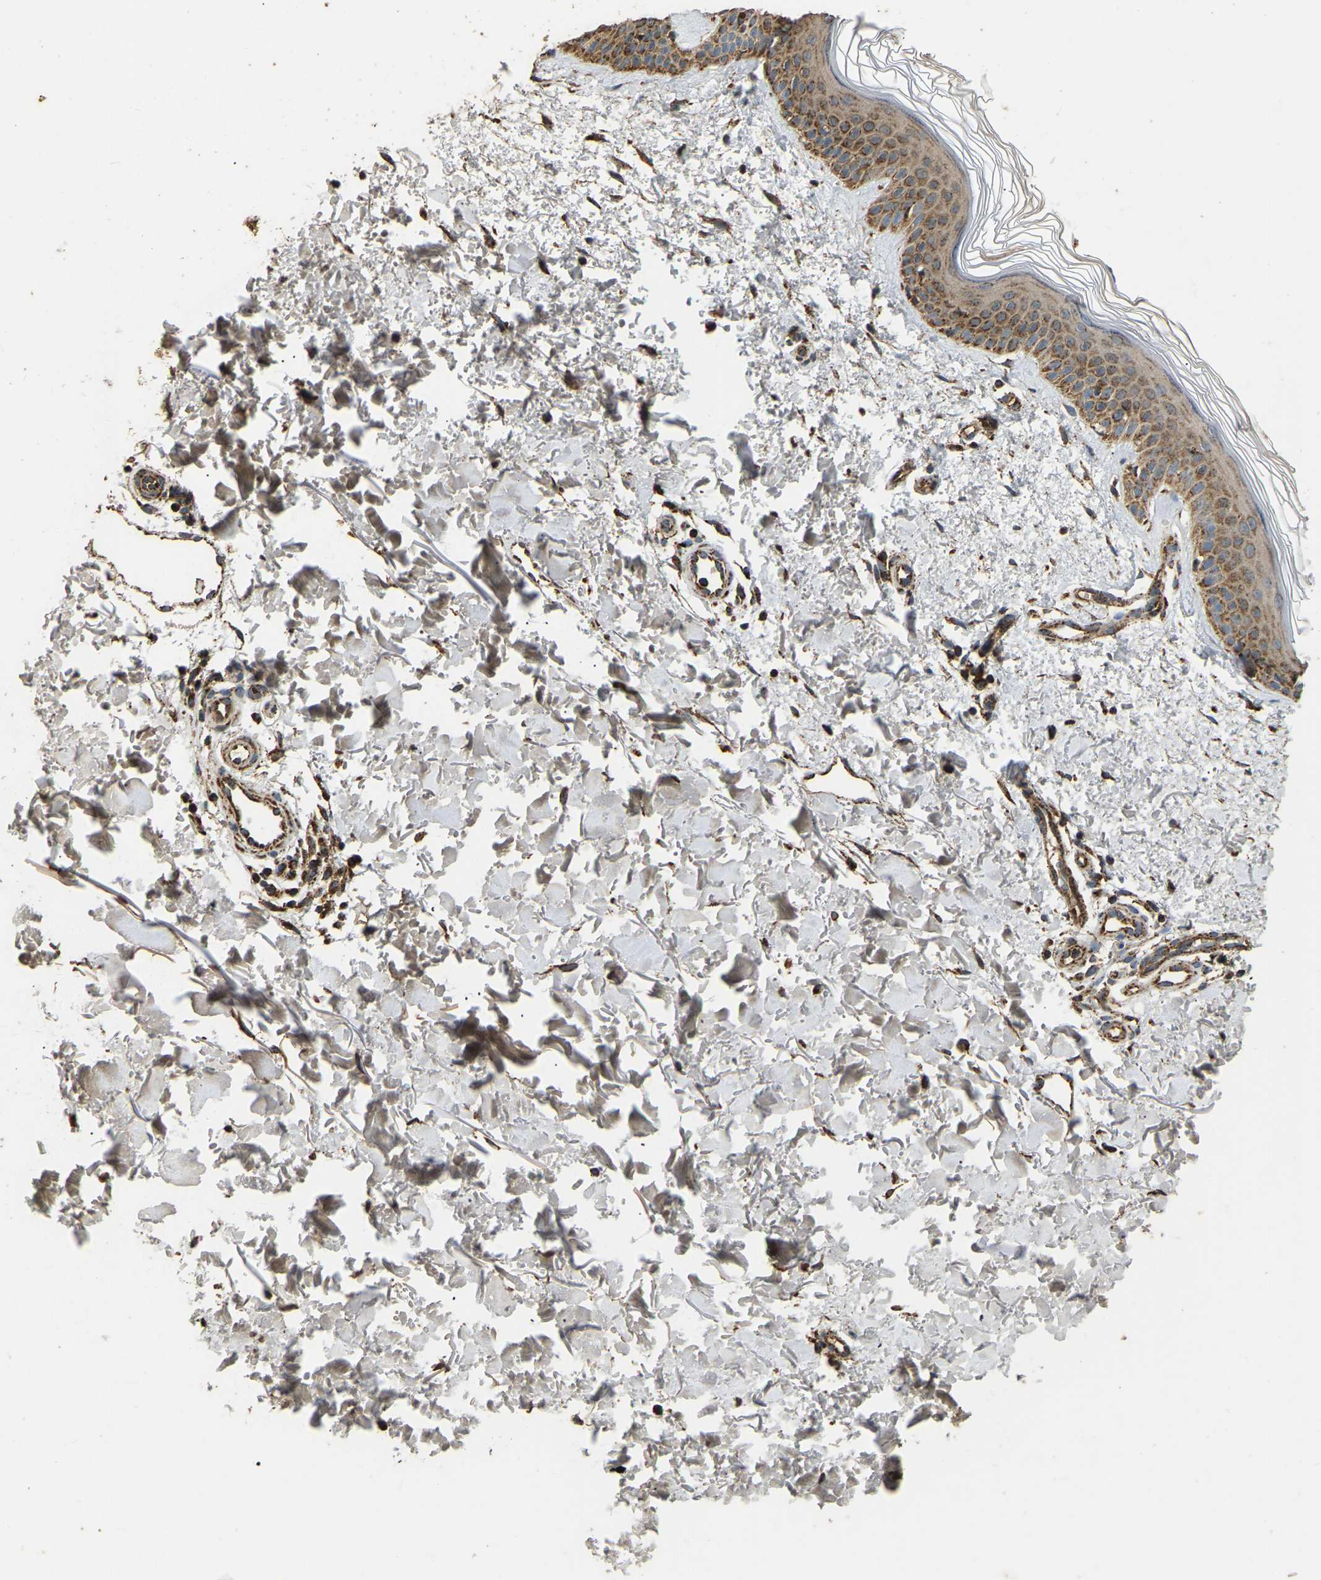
{"staining": {"intensity": "moderate", "quantity": ">75%", "location": "cytoplasmic/membranous"}, "tissue": "skin", "cell_type": "Fibroblasts", "image_type": "normal", "snomed": [{"axis": "morphology", "description": "Normal tissue, NOS"}, {"axis": "morphology", "description": "Malignant melanoma, NOS"}, {"axis": "topography", "description": "Skin"}], "caption": "Immunohistochemical staining of benign human skin reveals medium levels of moderate cytoplasmic/membranous expression in approximately >75% of fibroblasts.", "gene": "TUFM", "patient": {"sex": "male", "age": 83}}